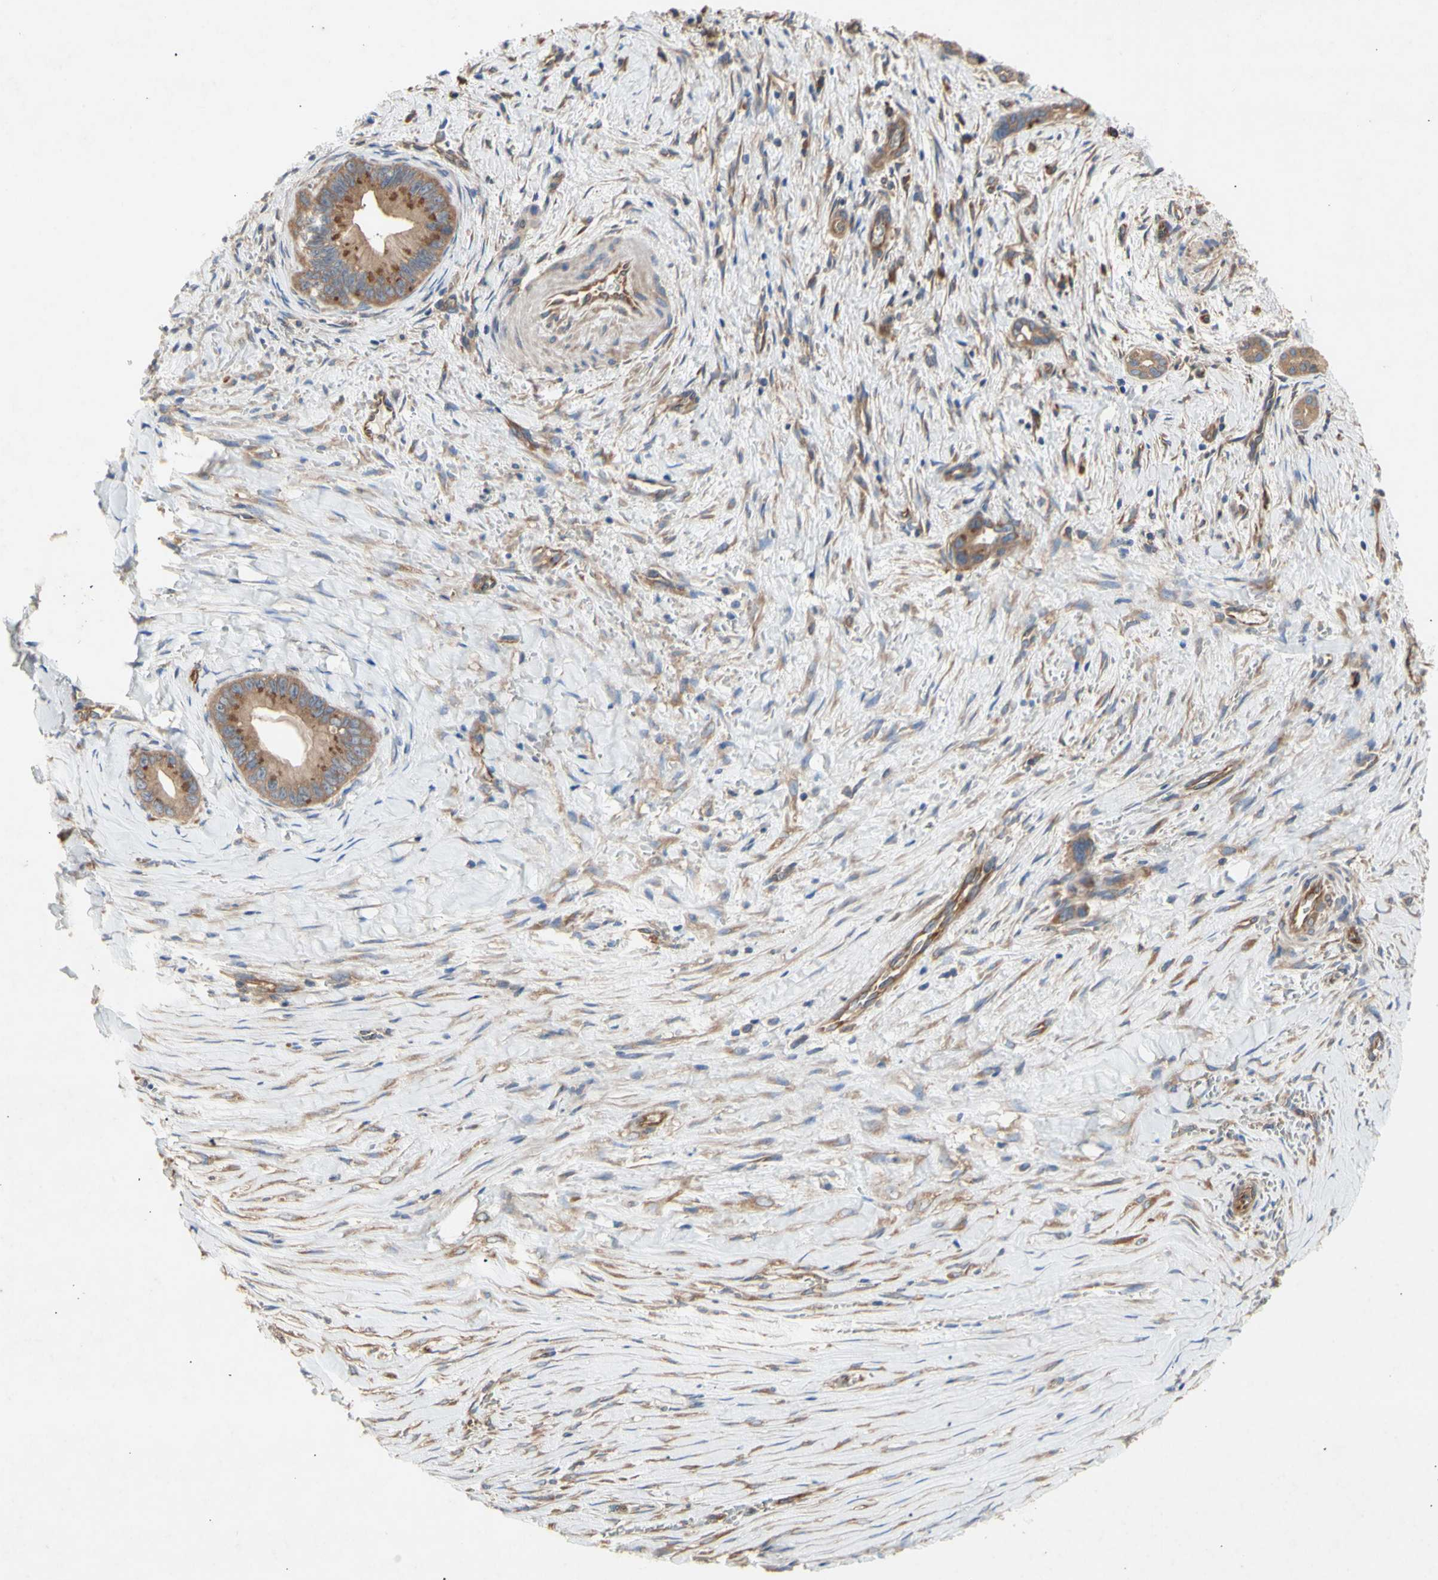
{"staining": {"intensity": "moderate", "quantity": ">75%", "location": "cytoplasmic/membranous"}, "tissue": "liver cancer", "cell_type": "Tumor cells", "image_type": "cancer", "snomed": [{"axis": "morphology", "description": "Cholangiocarcinoma"}, {"axis": "topography", "description": "Liver"}], "caption": "A brown stain shows moderate cytoplasmic/membranous positivity of a protein in human liver cancer tumor cells.", "gene": "KLC1", "patient": {"sex": "female", "age": 55}}